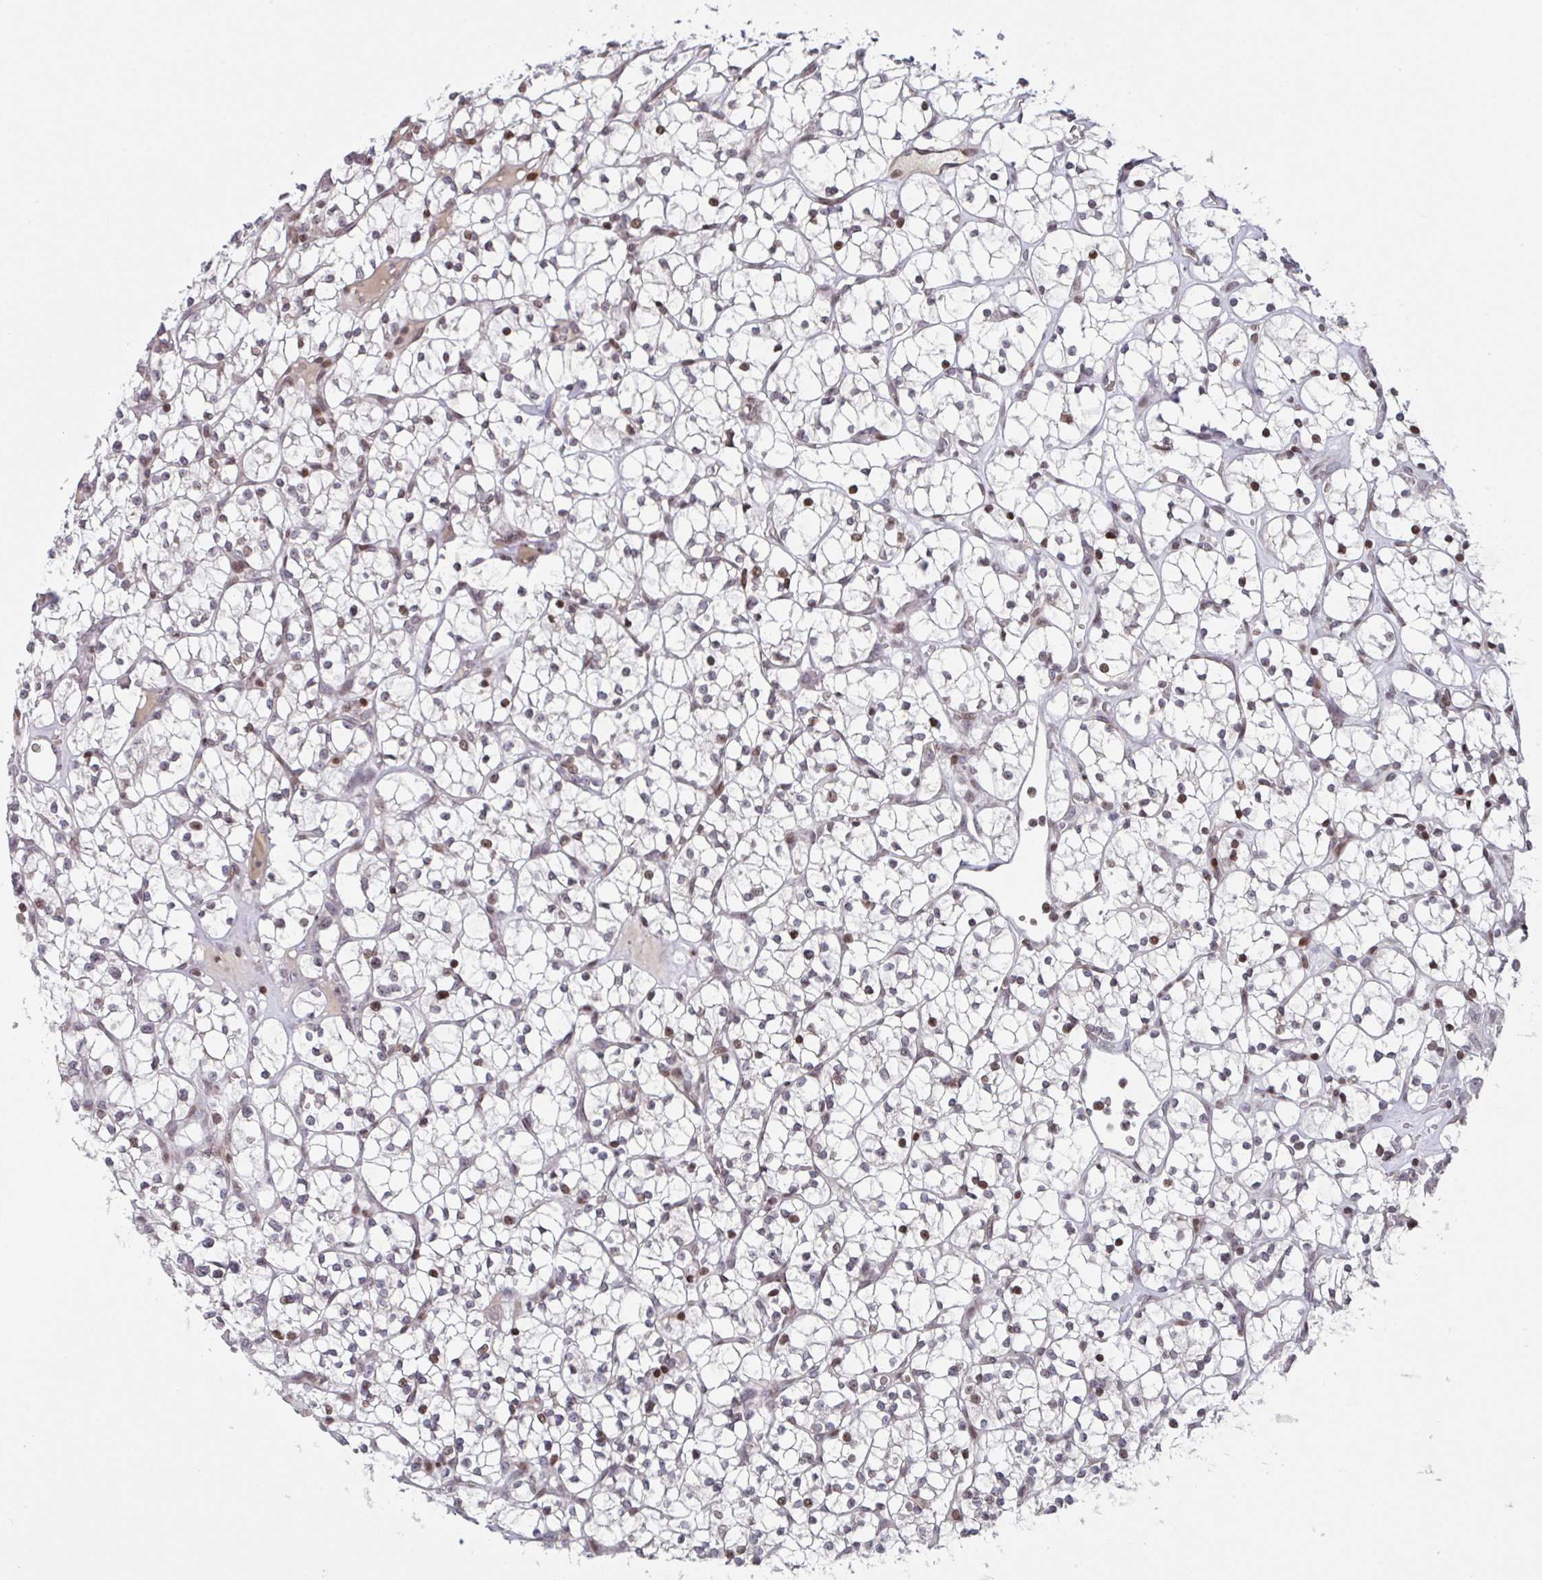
{"staining": {"intensity": "moderate", "quantity": "<25%", "location": "nuclear"}, "tissue": "renal cancer", "cell_type": "Tumor cells", "image_type": "cancer", "snomed": [{"axis": "morphology", "description": "Adenocarcinoma, NOS"}, {"axis": "topography", "description": "Kidney"}], "caption": "Protein expression analysis of renal cancer (adenocarcinoma) reveals moderate nuclear staining in approximately <25% of tumor cells. (IHC, brightfield microscopy, high magnification).", "gene": "PCDHB8", "patient": {"sex": "female", "age": 64}}